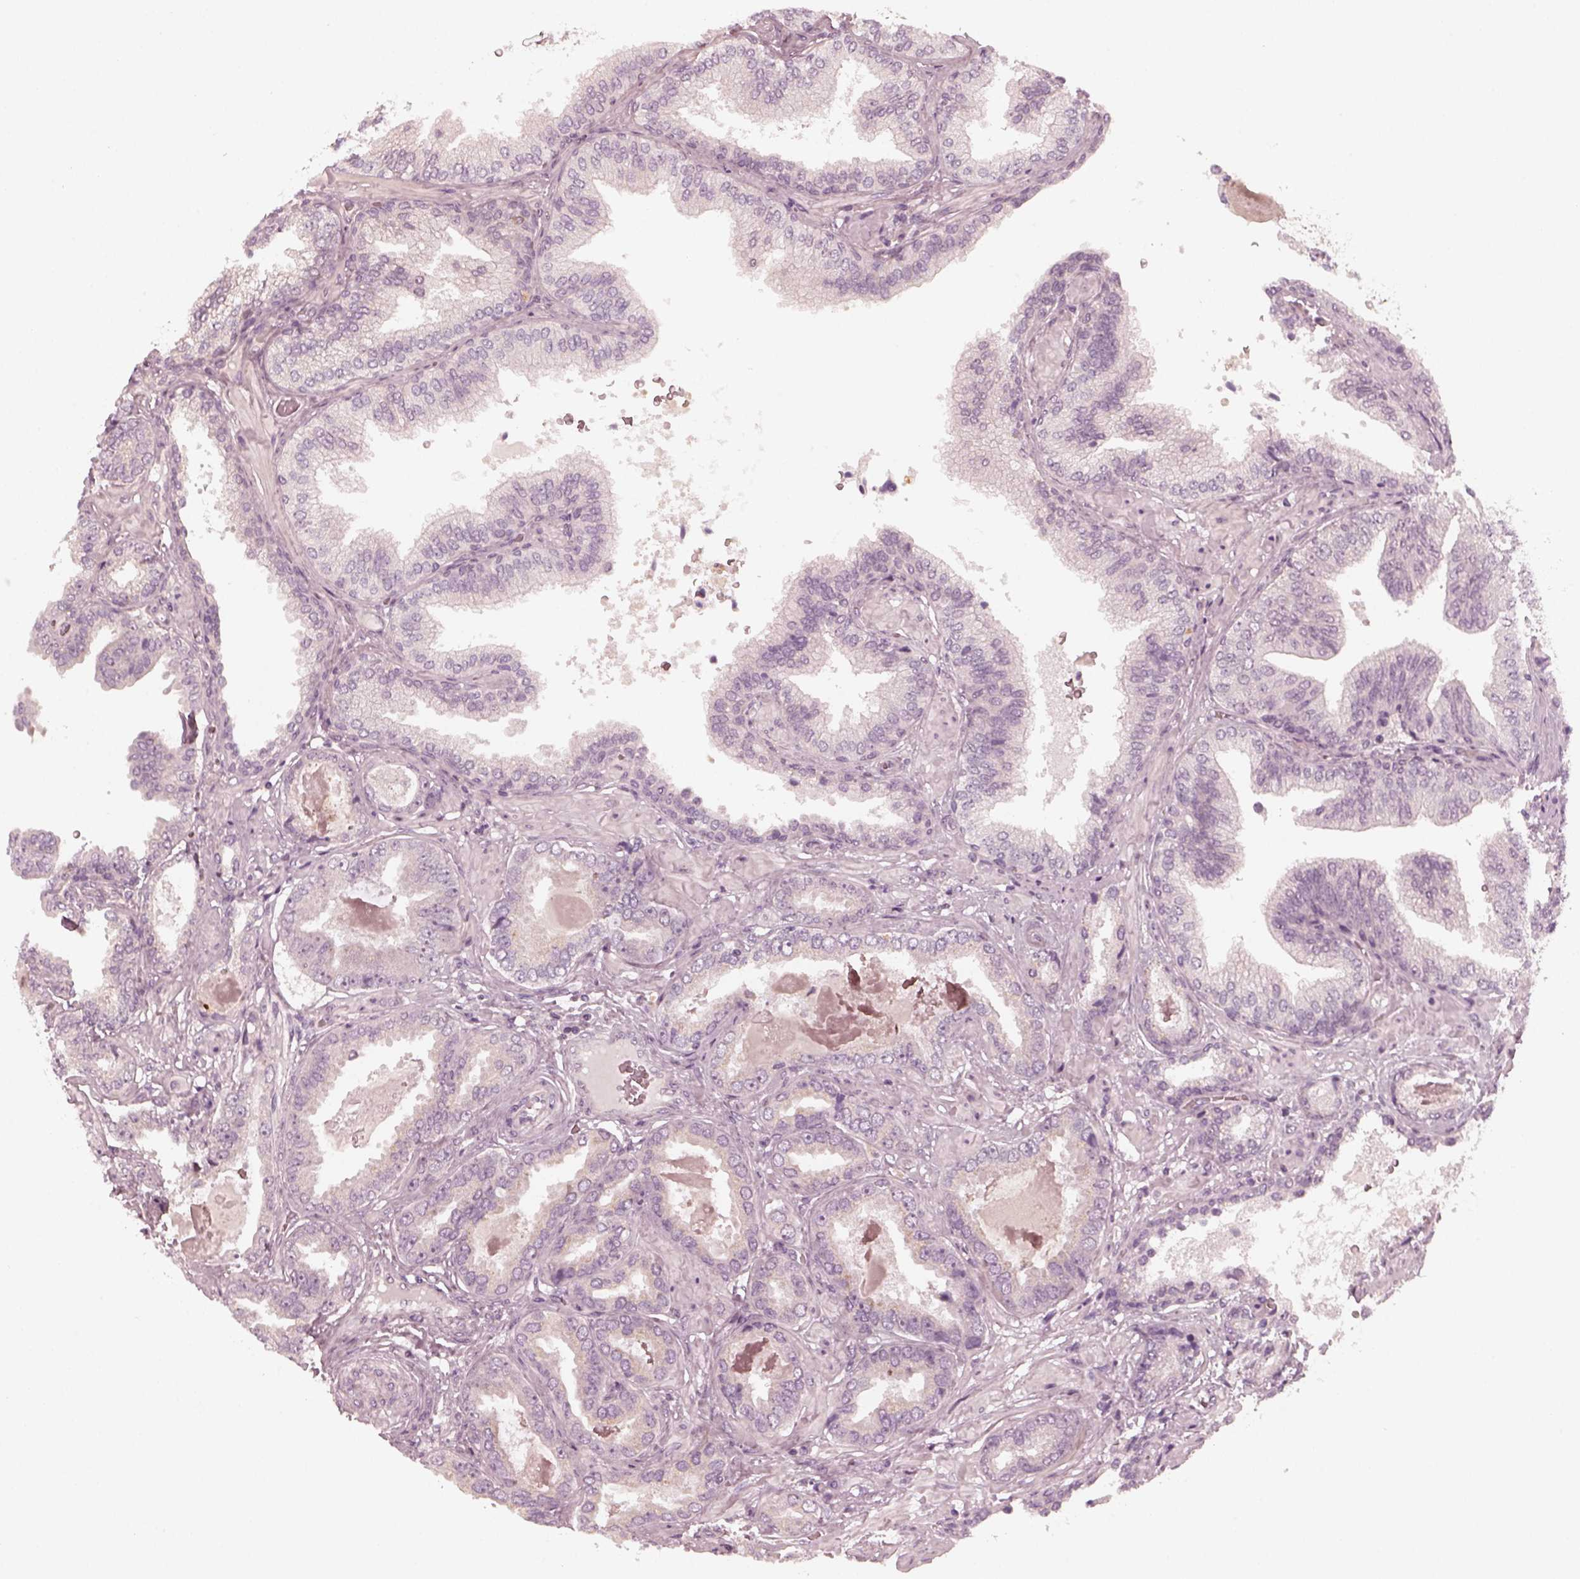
{"staining": {"intensity": "negative", "quantity": "none", "location": "none"}, "tissue": "prostate cancer", "cell_type": "Tumor cells", "image_type": "cancer", "snomed": [{"axis": "morphology", "description": "Adenocarcinoma, NOS"}, {"axis": "topography", "description": "Prostate"}], "caption": "Immunohistochemical staining of human prostate cancer exhibits no significant positivity in tumor cells. The staining was performed using DAB (3,3'-diaminobenzidine) to visualize the protein expression in brown, while the nuclei were stained in blue with hematoxylin (Magnification: 20x).", "gene": "CHIT1", "patient": {"sex": "male", "age": 64}}